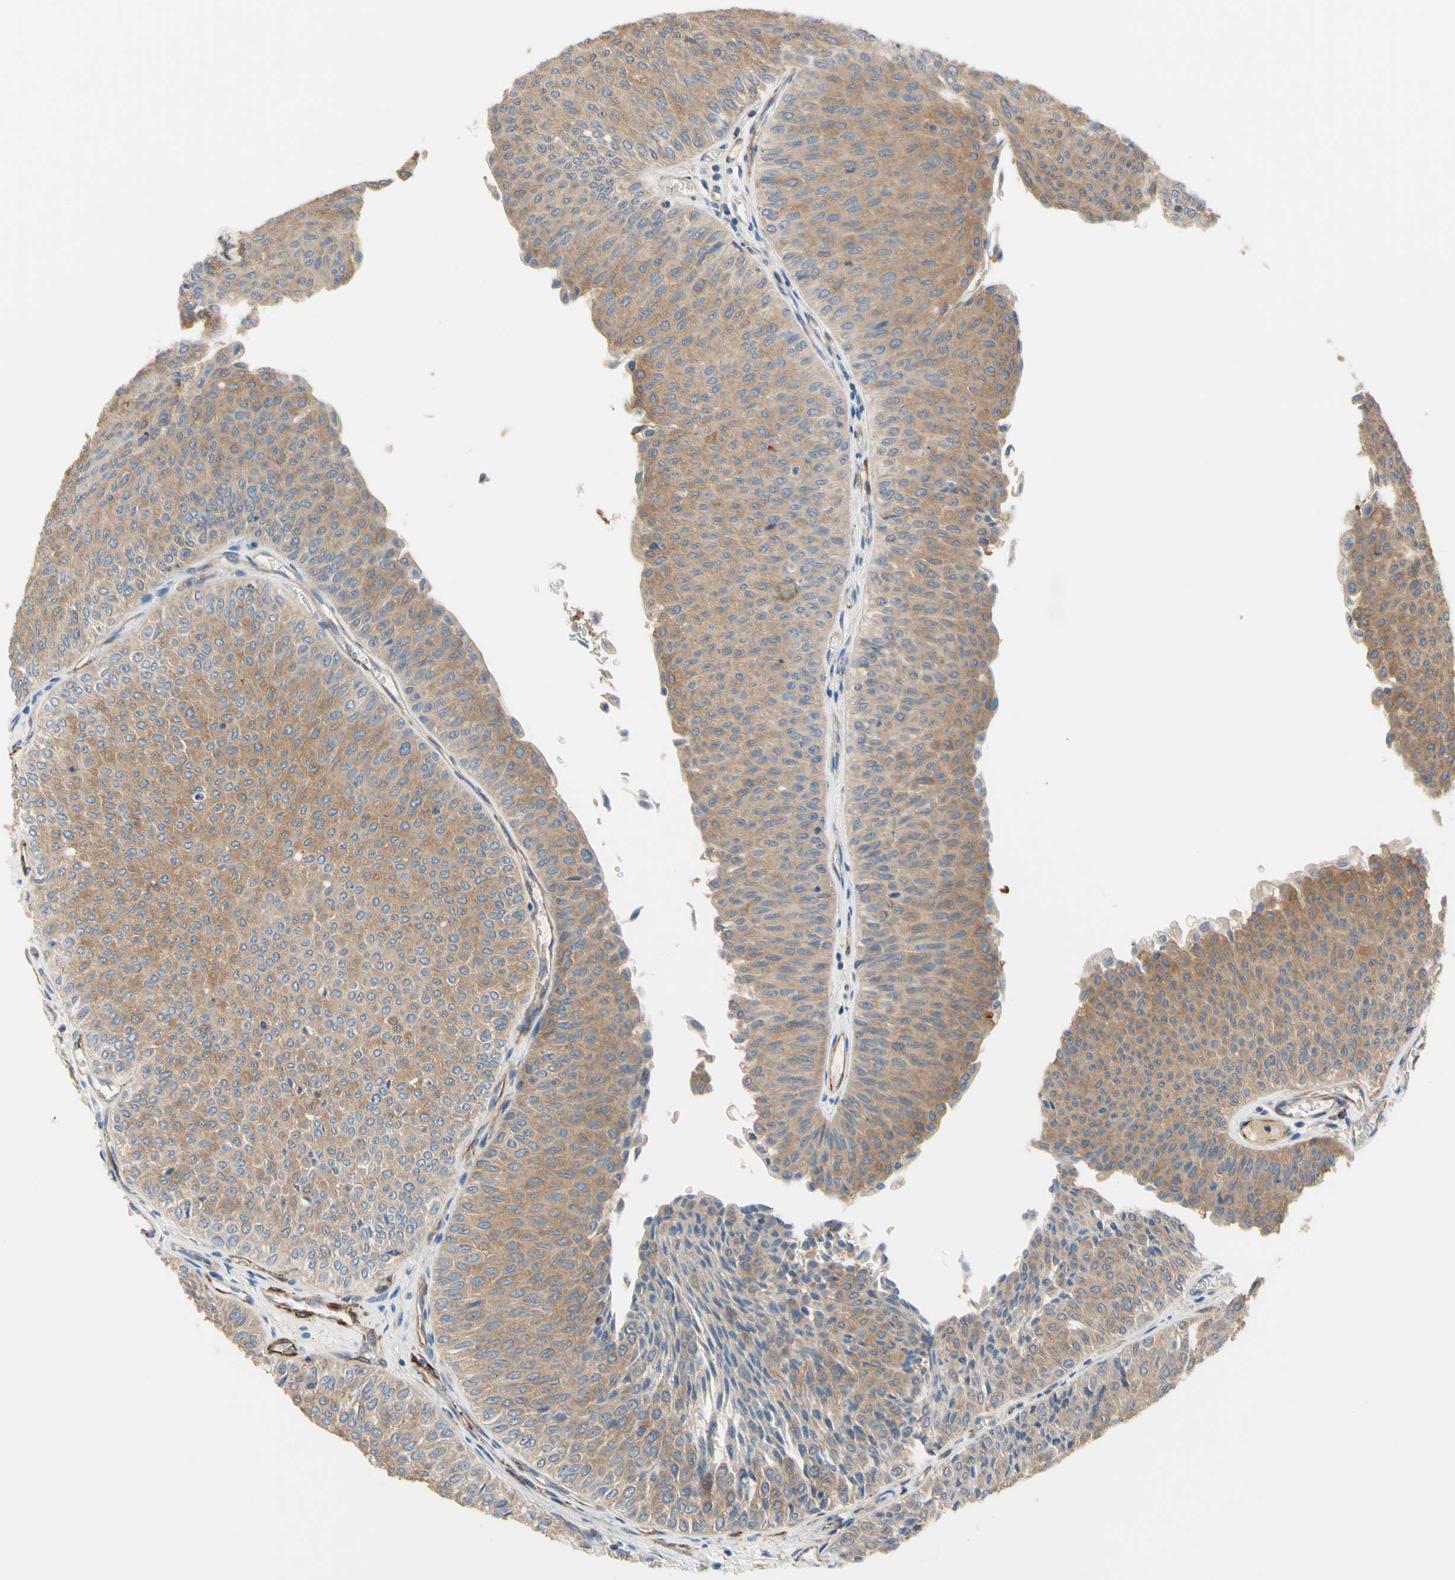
{"staining": {"intensity": "weak", "quantity": "25%-75%", "location": "cytoplasmic/membranous"}, "tissue": "urothelial cancer", "cell_type": "Tumor cells", "image_type": "cancer", "snomed": [{"axis": "morphology", "description": "Urothelial carcinoma, Low grade"}, {"axis": "topography", "description": "Urinary bladder"}], "caption": "A brown stain labels weak cytoplasmic/membranous positivity of a protein in urothelial cancer tumor cells.", "gene": "TRAF2", "patient": {"sex": "male", "age": 78}}